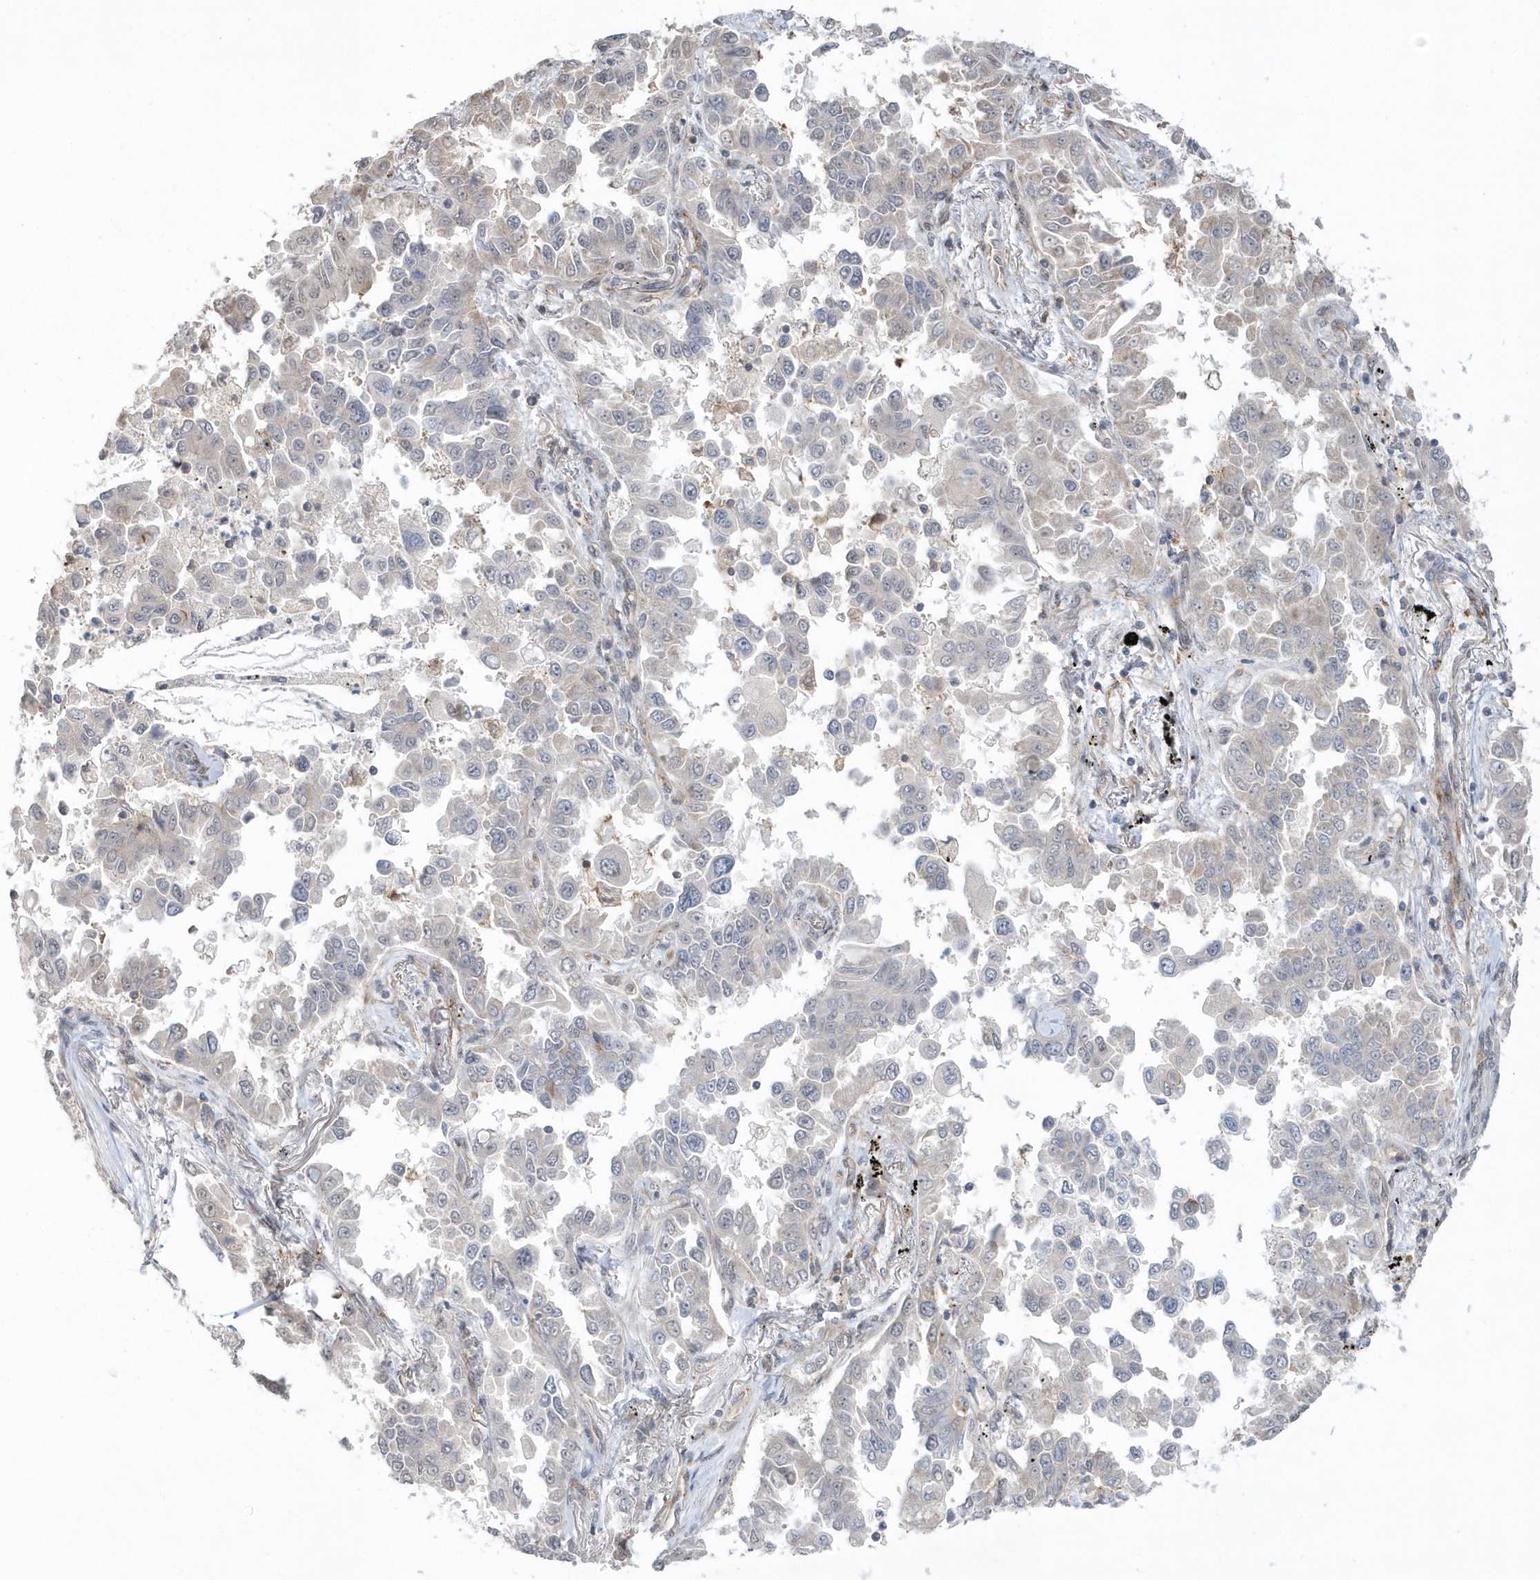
{"staining": {"intensity": "moderate", "quantity": "<25%", "location": "cytoplasmic/membranous"}, "tissue": "lung cancer", "cell_type": "Tumor cells", "image_type": "cancer", "snomed": [{"axis": "morphology", "description": "Adenocarcinoma, NOS"}, {"axis": "topography", "description": "Lung"}], "caption": "Lung cancer stained for a protein exhibits moderate cytoplasmic/membranous positivity in tumor cells.", "gene": "CRIP3", "patient": {"sex": "female", "age": 67}}